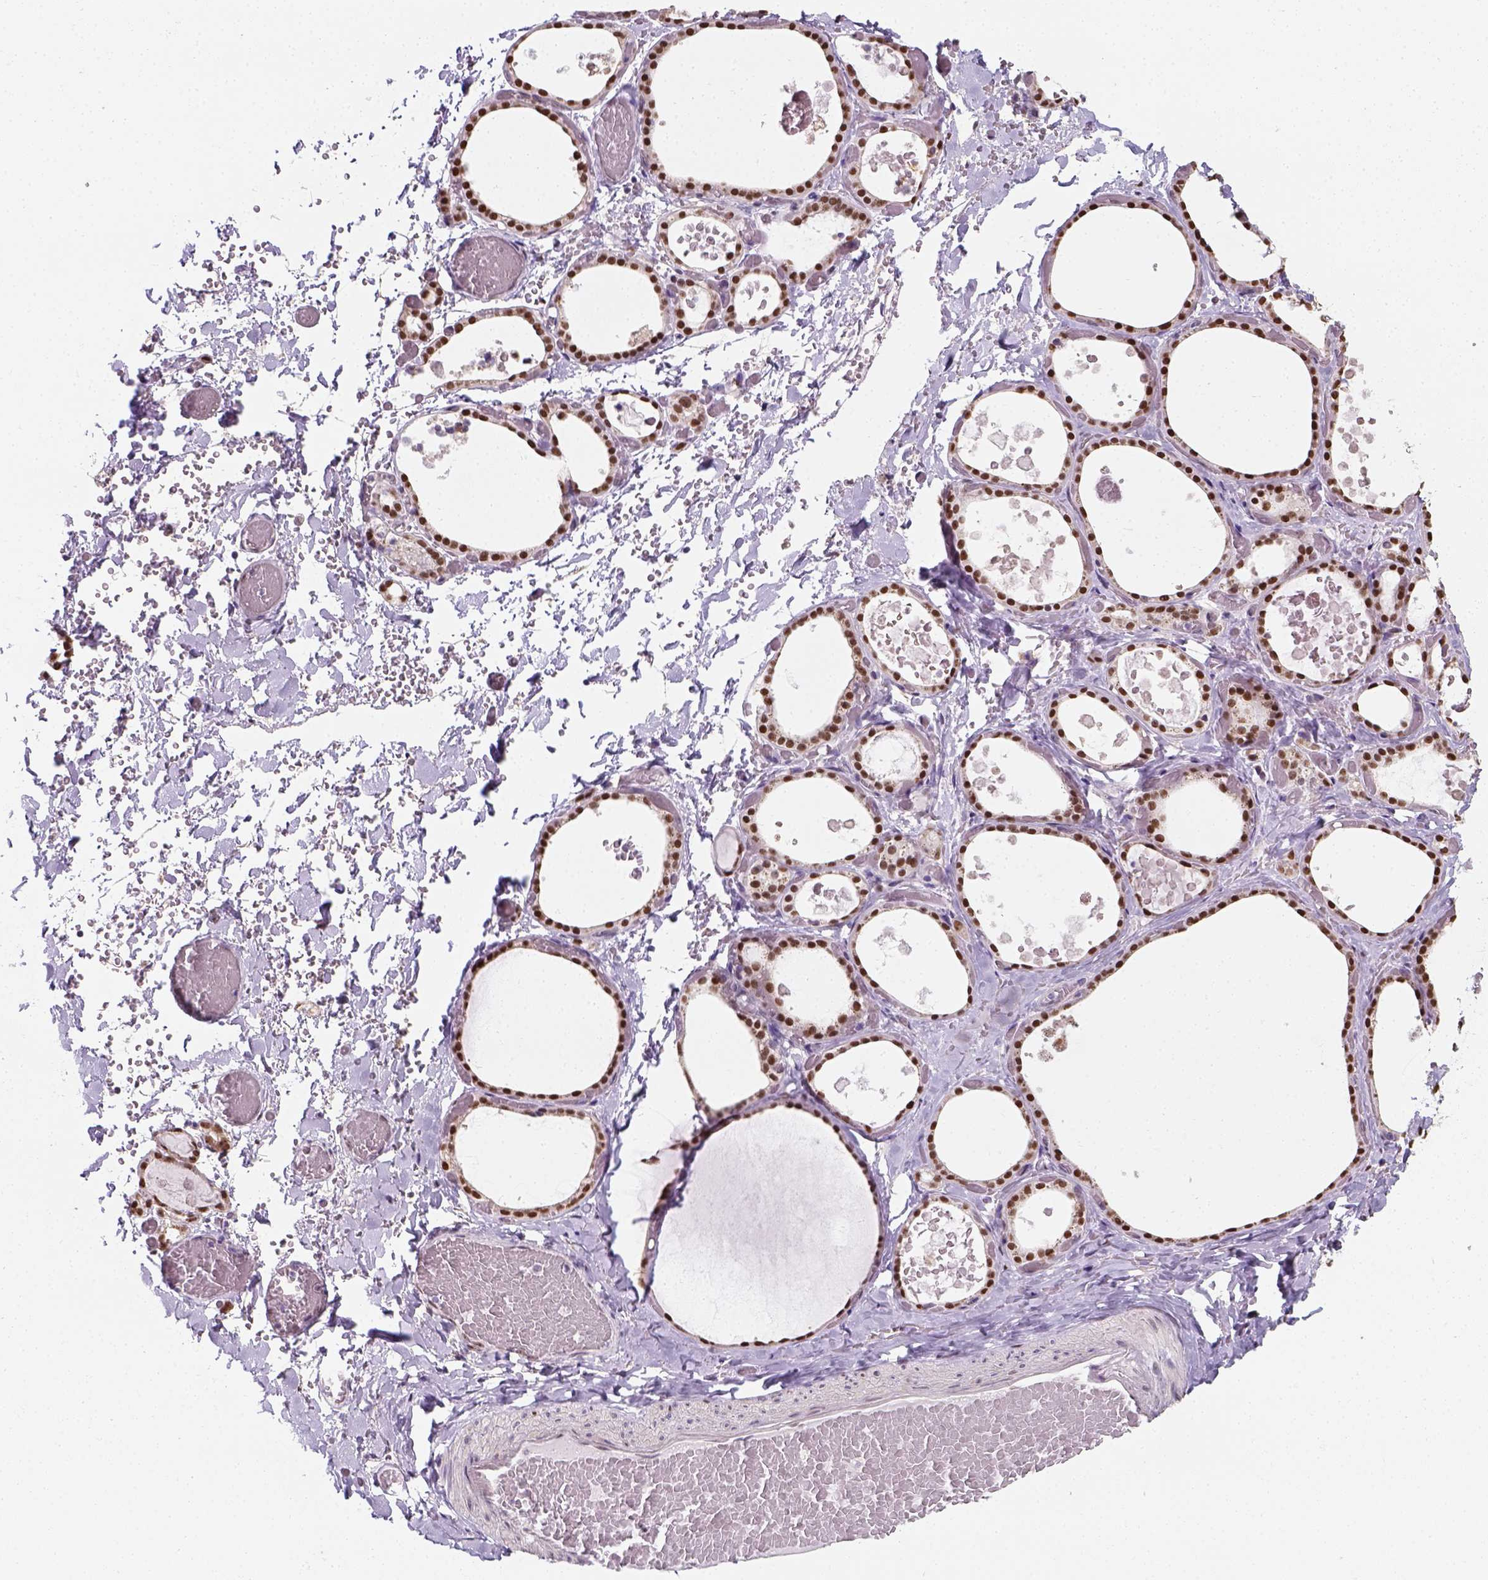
{"staining": {"intensity": "strong", "quantity": ">75%", "location": "nuclear"}, "tissue": "thyroid gland", "cell_type": "Glandular cells", "image_type": "normal", "snomed": [{"axis": "morphology", "description": "Normal tissue, NOS"}, {"axis": "topography", "description": "Thyroid gland"}], "caption": "Benign thyroid gland displays strong nuclear positivity in approximately >75% of glandular cells, visualized by immunohistochemistry.", "gene": "C1orf112", "patient": {"sex": "female", "age": 56}}